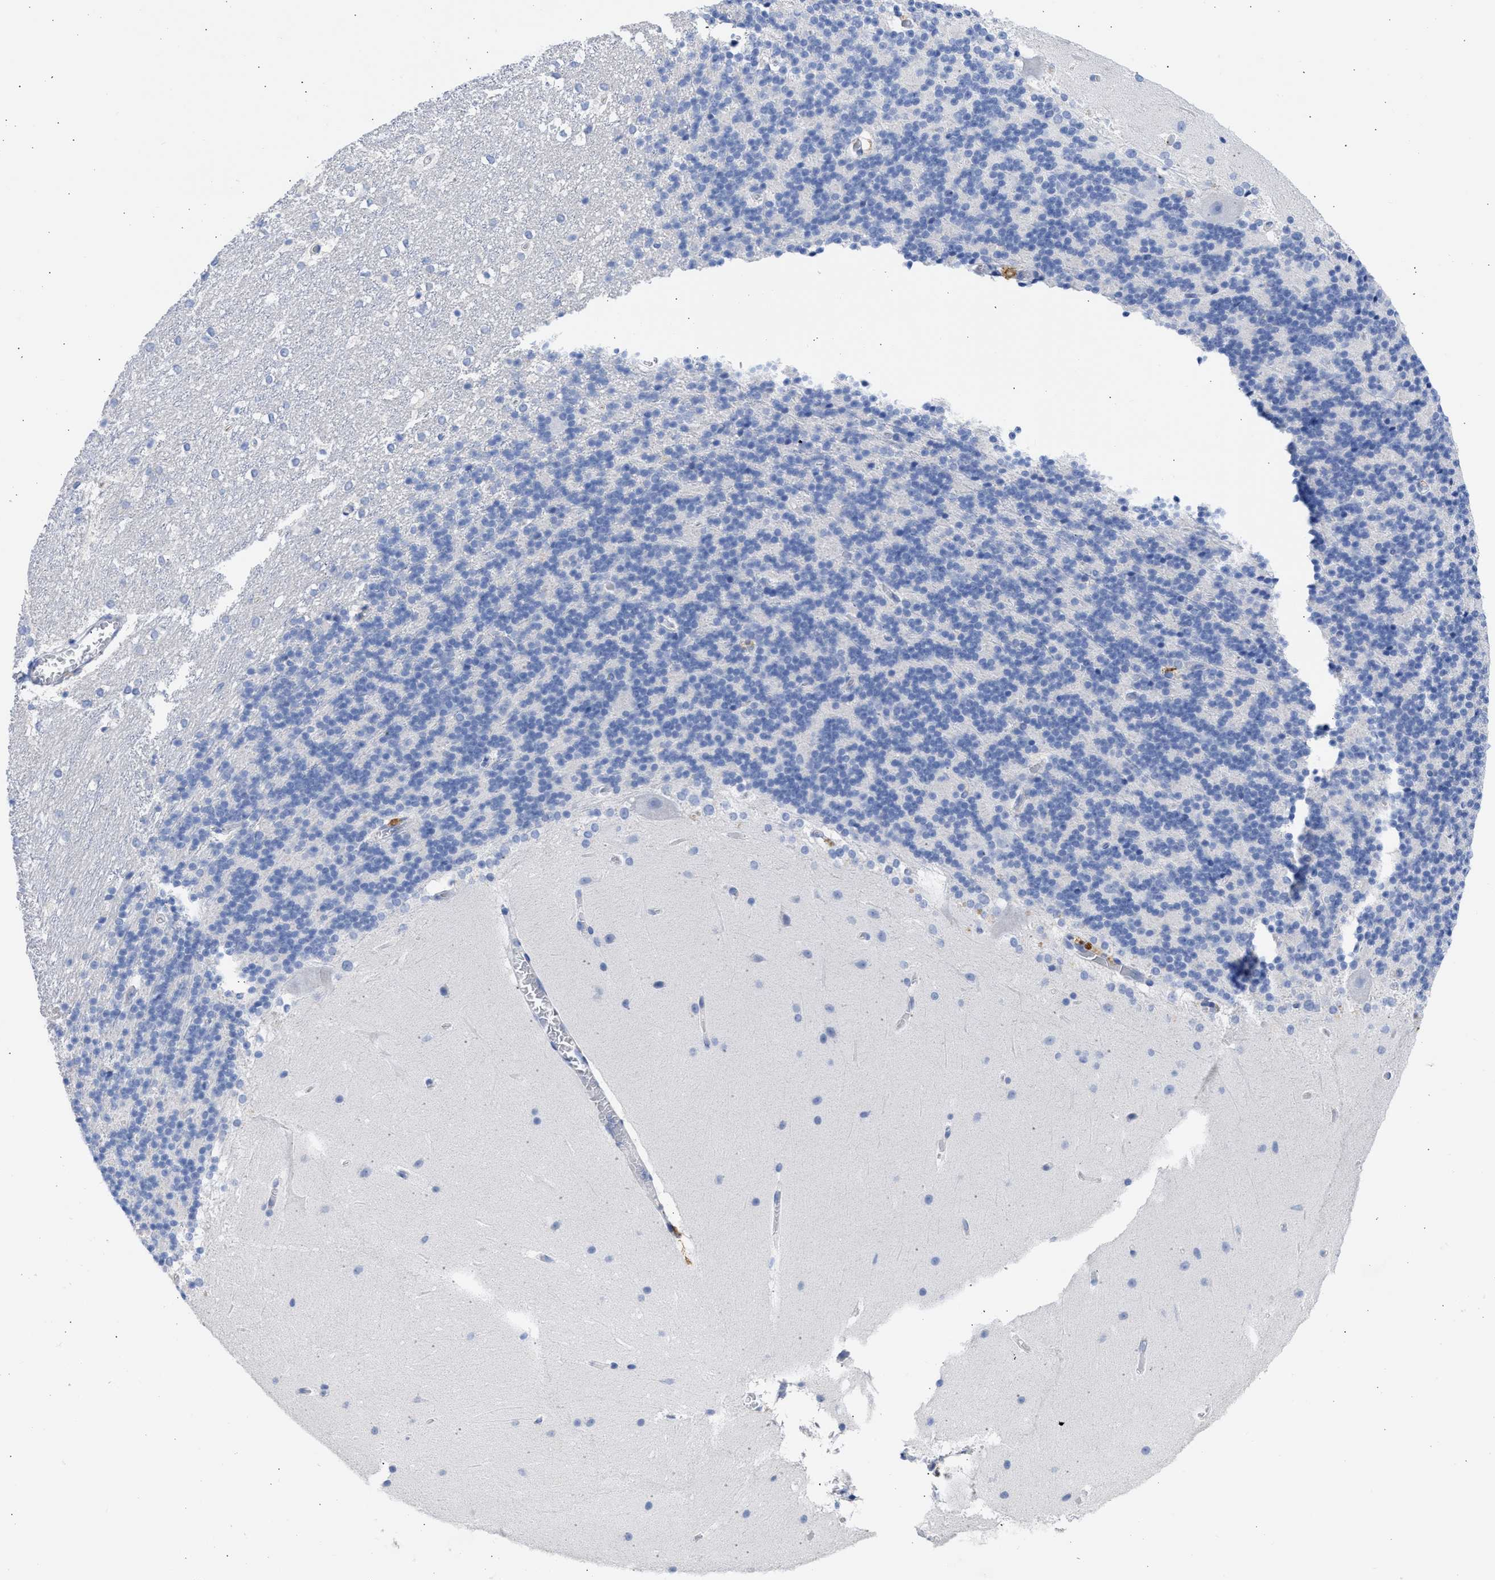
{"staining": {"intensity": "negative", "quantity": "none", "location": "none"}, "tissue": "cerebellum", "cell_type": "Cells in granular layer", "image_type": "normal", "snomed": [{"axis": "morphology", "description": "Normal tissue, NOS"}, {"axis": "topography", "description": "Cerebellum"}], "caption": "IHC image of unremarkable cerebellum stained for a protein (brown), which reveals no positivity in cells in granular layer. (Stains: DAB immunohistochemistry with hematoxylin counter stain, Microscopy: brightfield microscopy at high magnification).", "gene": "RSPH1", "patient": {"sex": "female", "age": 19}}